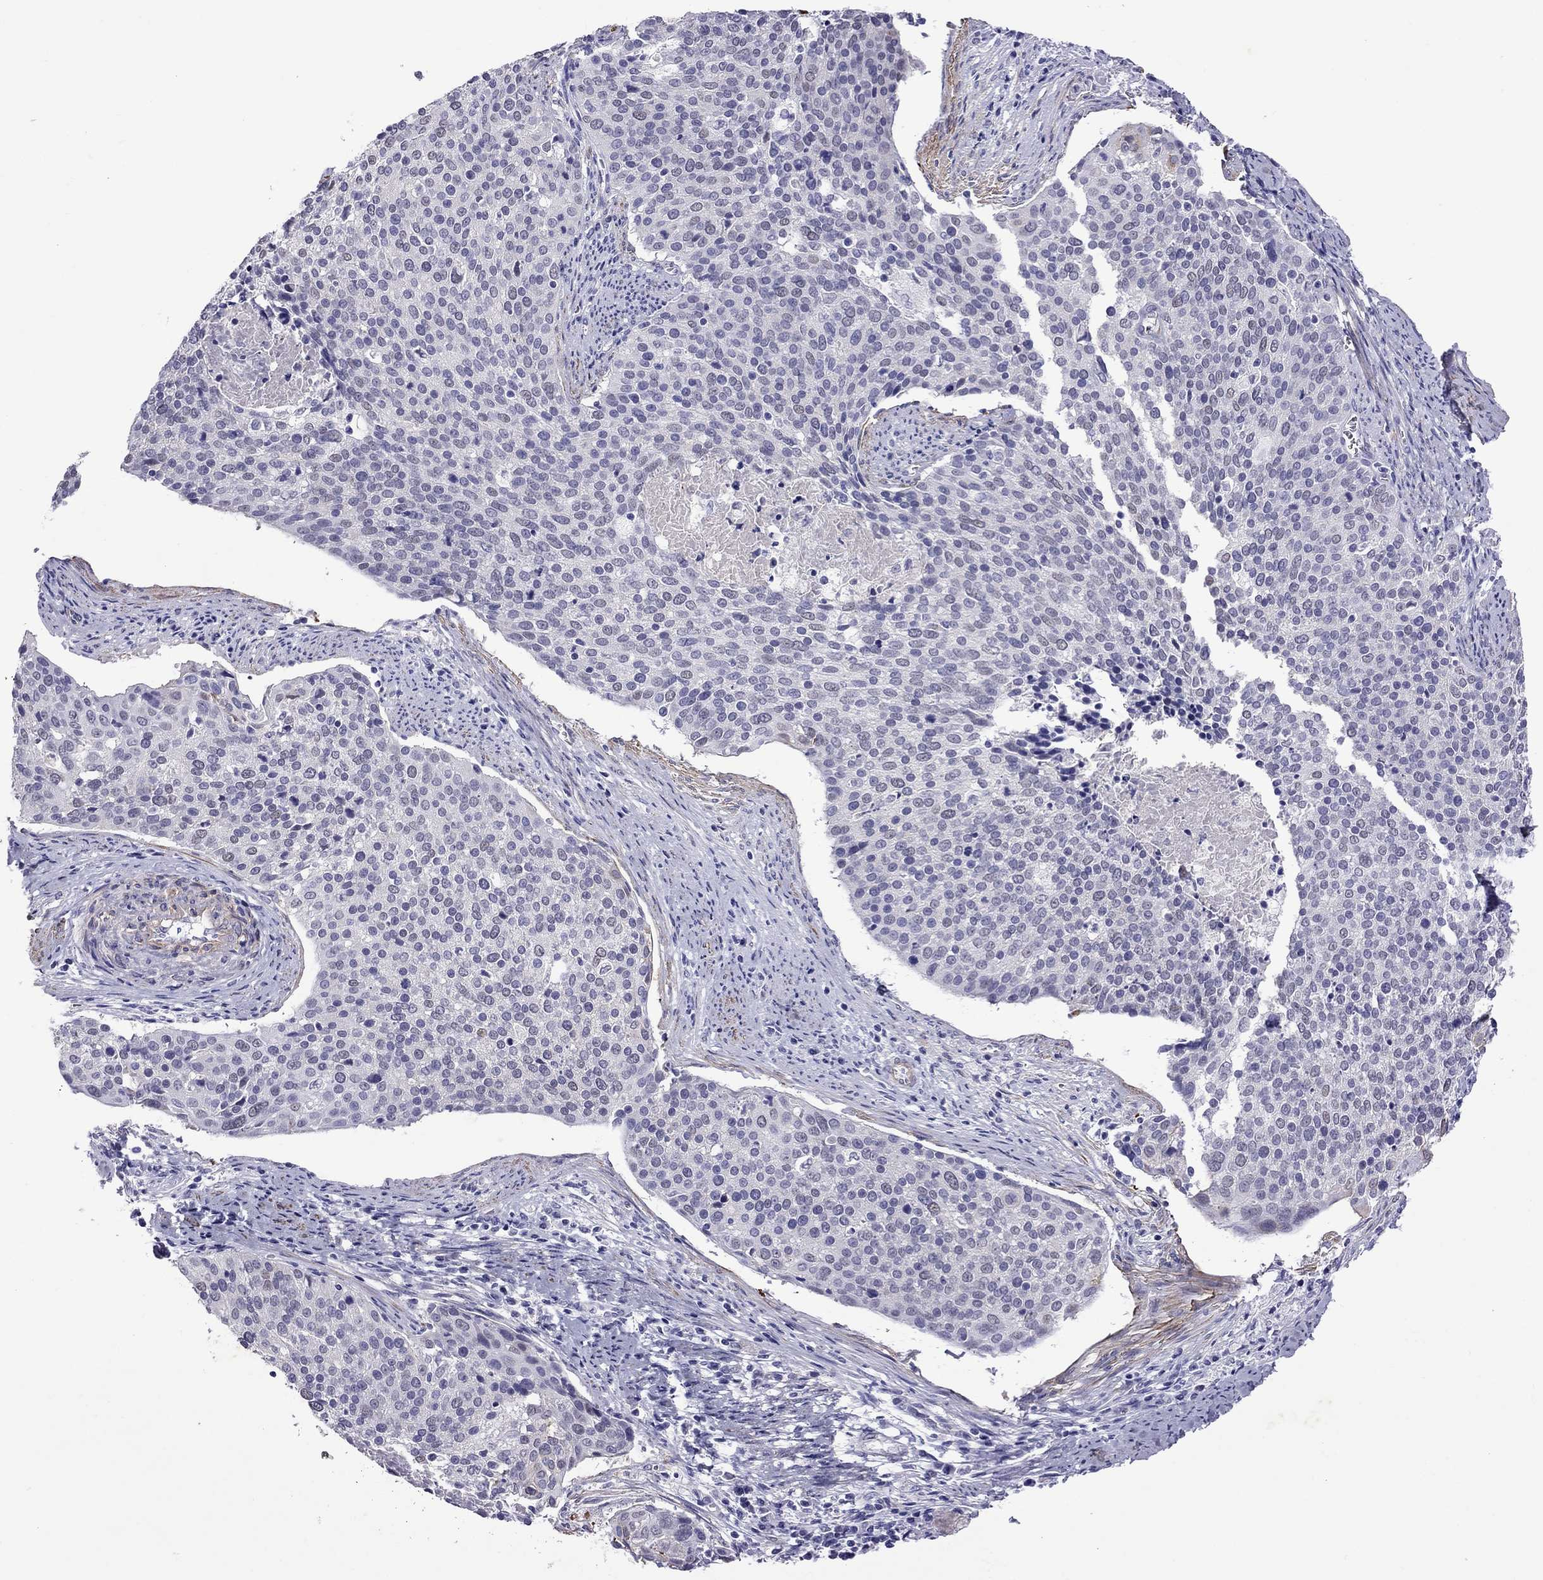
{"staining": {"intensity": "negative", "quantity": "none", "location": "none"}, "tissue": "cervical cancer", "cell_type": "Tumor cells", "image_type": "cancer", "snomed": [{"axis": "morphology", "description": "Squamous cell carcinoma, NOS"}, {"axis": "topography", "description": "Cervix"}], "caption": "Cervical cancer (squamous cell carcinoma) stained for a protein using immunohistochemistry reveals no staining tumor cells.", "gene": "CHRNA5", "patient": {"sex": "female", "age": 39}}